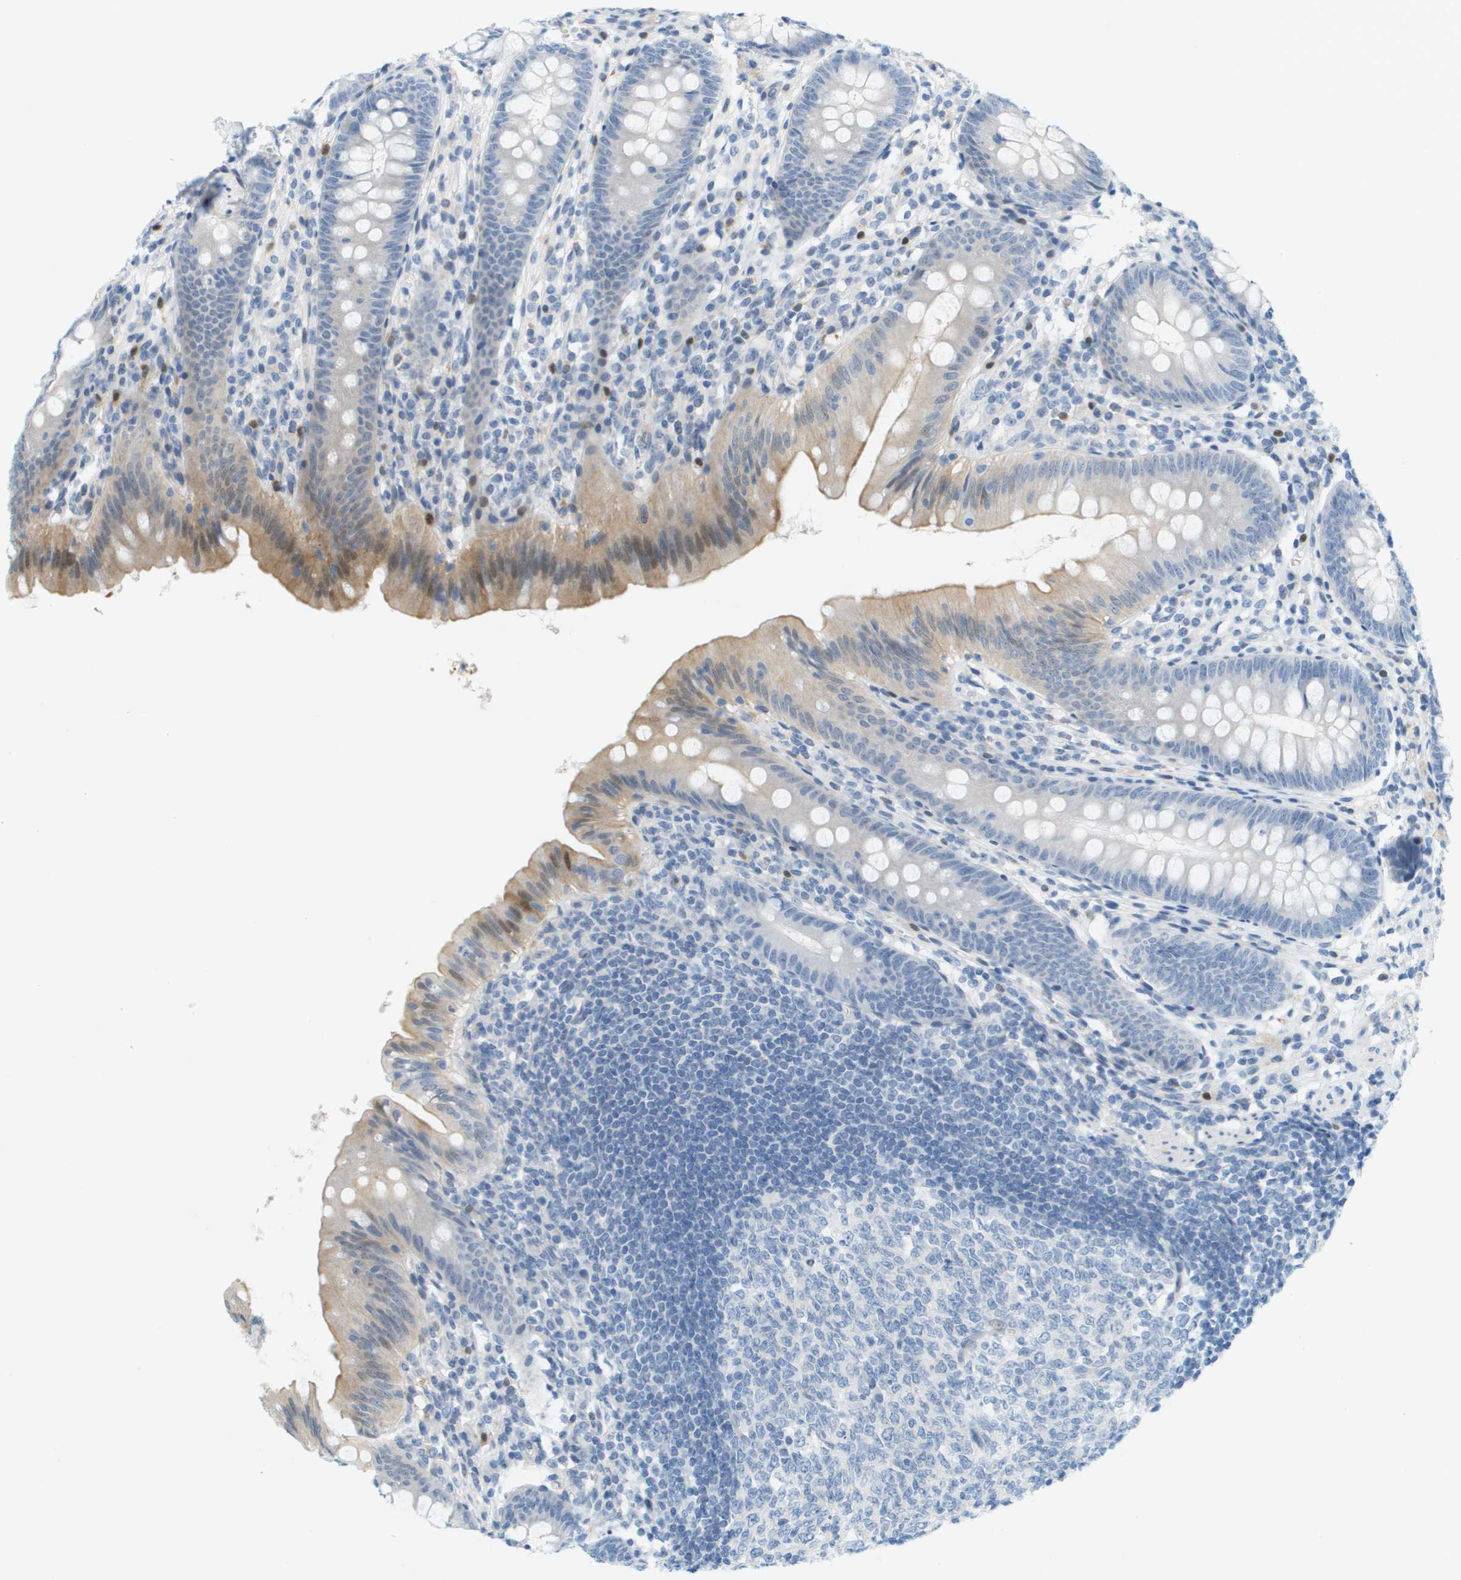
{"staining": {"intensity": "weak", "quantity": "<25%", "location": "cytoplasmic/membranous"}, "tissue": "appendix", "cell_type": "Glandular cells", "image_type": "normal", "snomed": [{"axis": "morphology", "description": "Normal tissue, NOS"}, {"axis": "topography", "description": "Appendix"}], "caption": "Immunohistochemistry histopathology image of benign appendix stained for a protein (brown), which exhibits no expression in glandular cells.", "gene": "CUL9", "patient": {"sex": "male", "age": 56}}